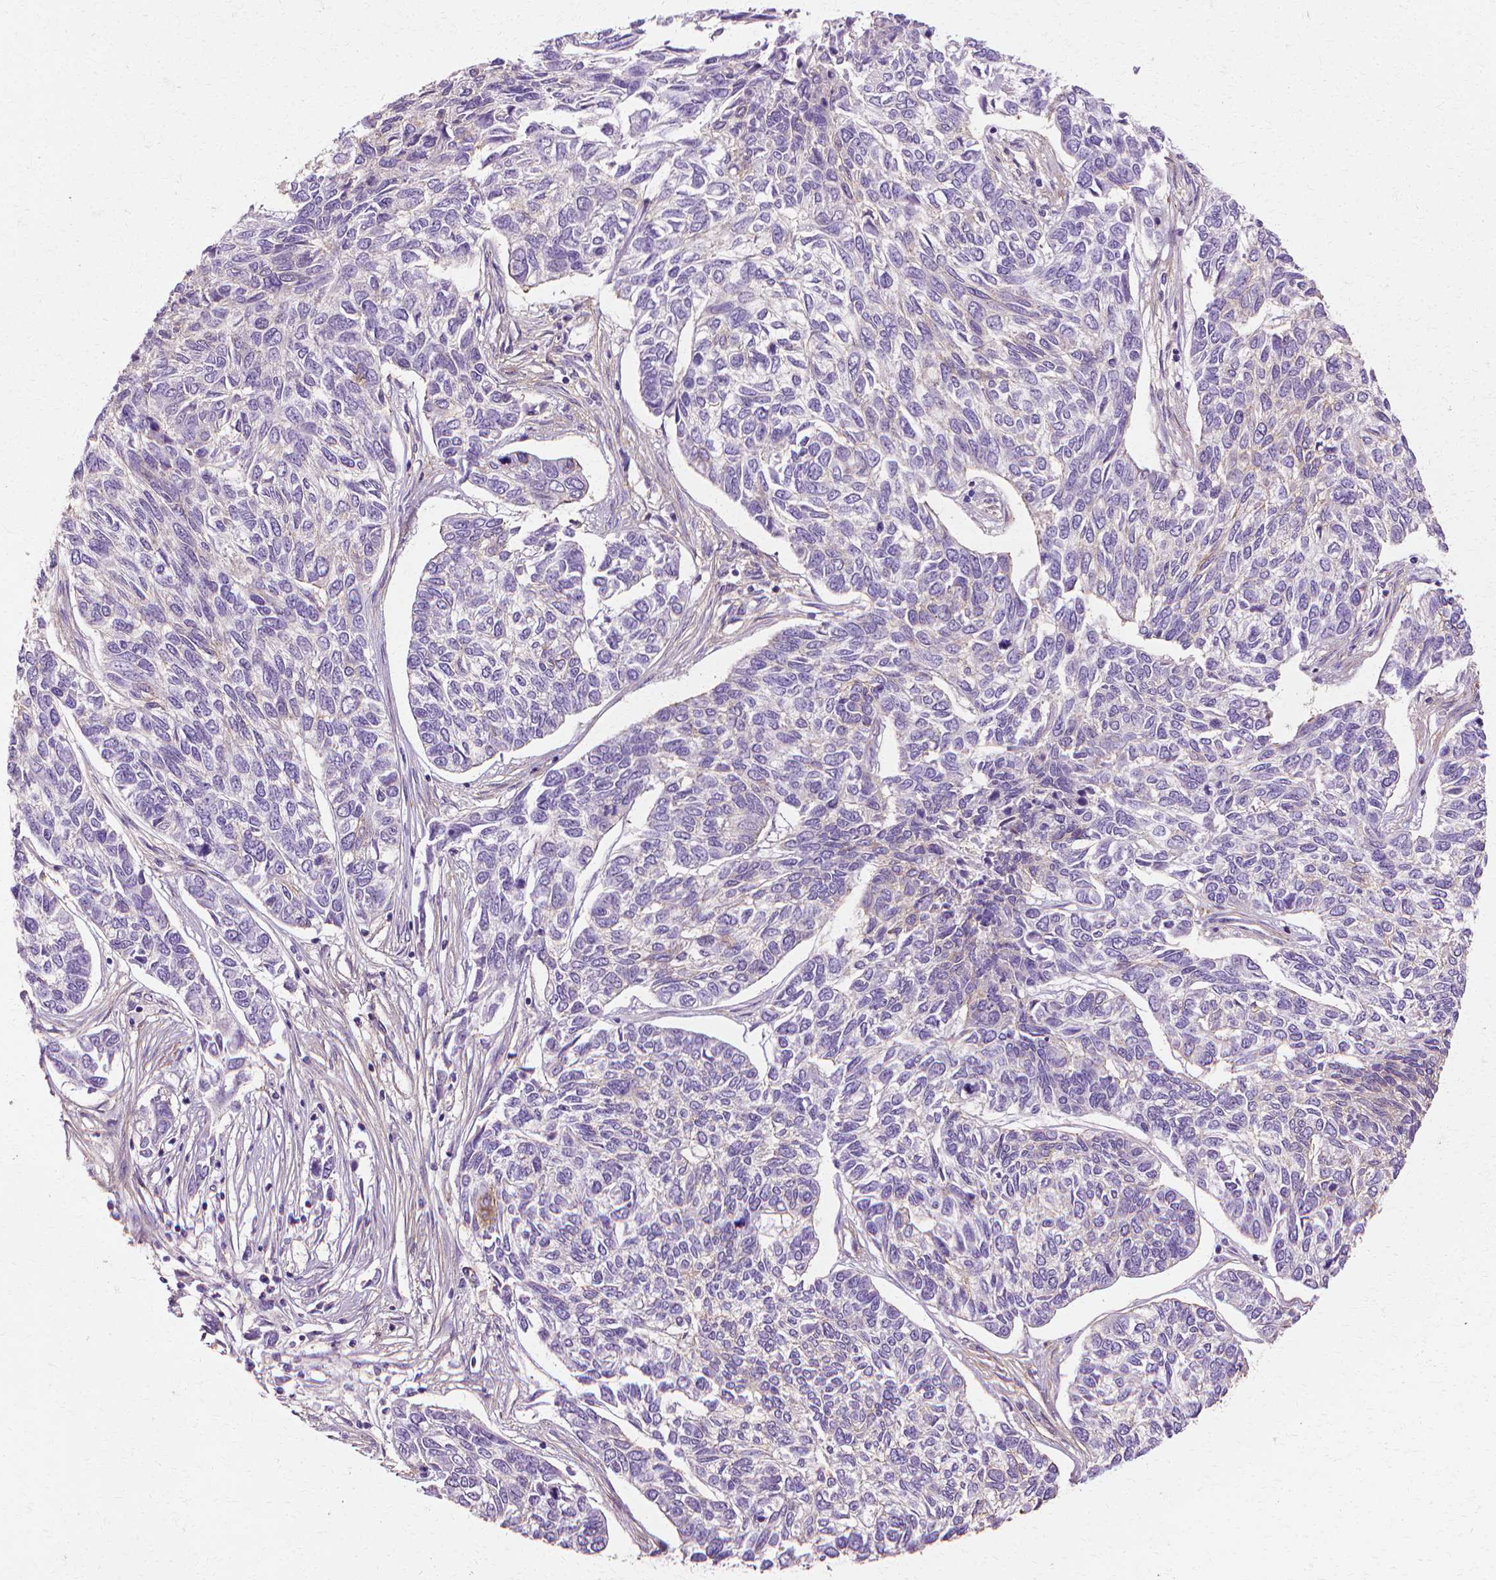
{"staining": {"intensity": "negative", "quantity": "none", "location": "none"}, "tissue": "skin cancer", "cell_type": "Tumor cells", "image_type": "cancer", "snomed": [{"axis": "morphology", "description": "Basal cell carcinoma"}, {"axis": "topography", "description": "Skin"}], "caption": "High magnification brightfield microscopy of basal cell carcinoma (skin) stained with DAB (brown) and counterstained with hematoxylin (blue): tumor cells show no significant positivity. (Brightfield microscopy of DAB IHC at high magnification).", "gene": "CFAP157", "patient": {"sex": "female", "age": 65}}